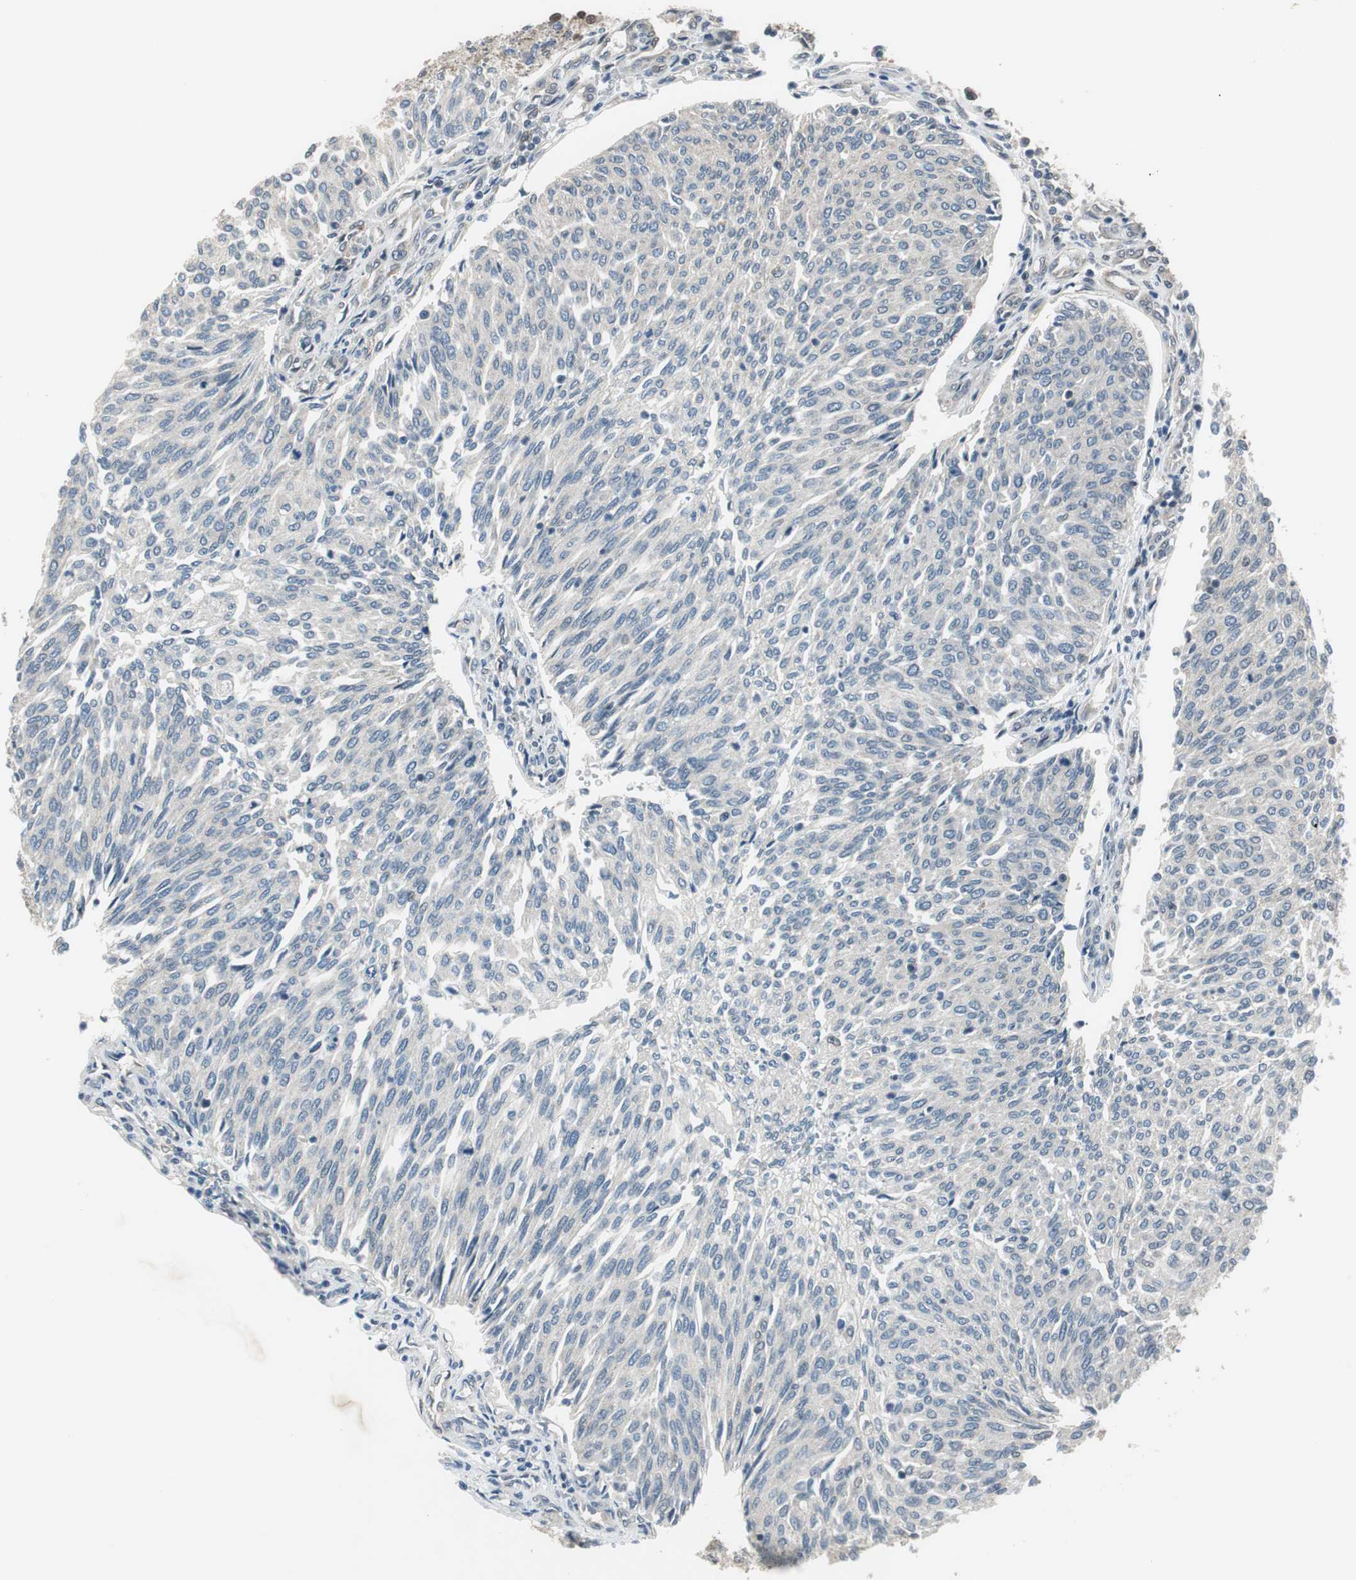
{"staining": {"intensity": "negative", "quantity": "none", "location": "none"}, "tissue": "urothelial cancer", "cell_type": "Tumor cells", "image_type": "cancer", "snomed": [{"axis": "morphology", "description": "Urothelial carcinoma, Low grade"}, {"axis": "topography", "description": "Urinary bladder"}], "caption": "An immunohistochemistry photomicrograph of low-grade urothelial carcinoma is shown. There is no staining in tumor cells of low-grade urothelial carcinoma. The staining is performed using DAB (3,3'-diaminobenzidine) brown chromogen with nuclei counter-stained in using hematoxylin.", "gene": "MAFB", "patient": {"sex": "female", "age": 79}}